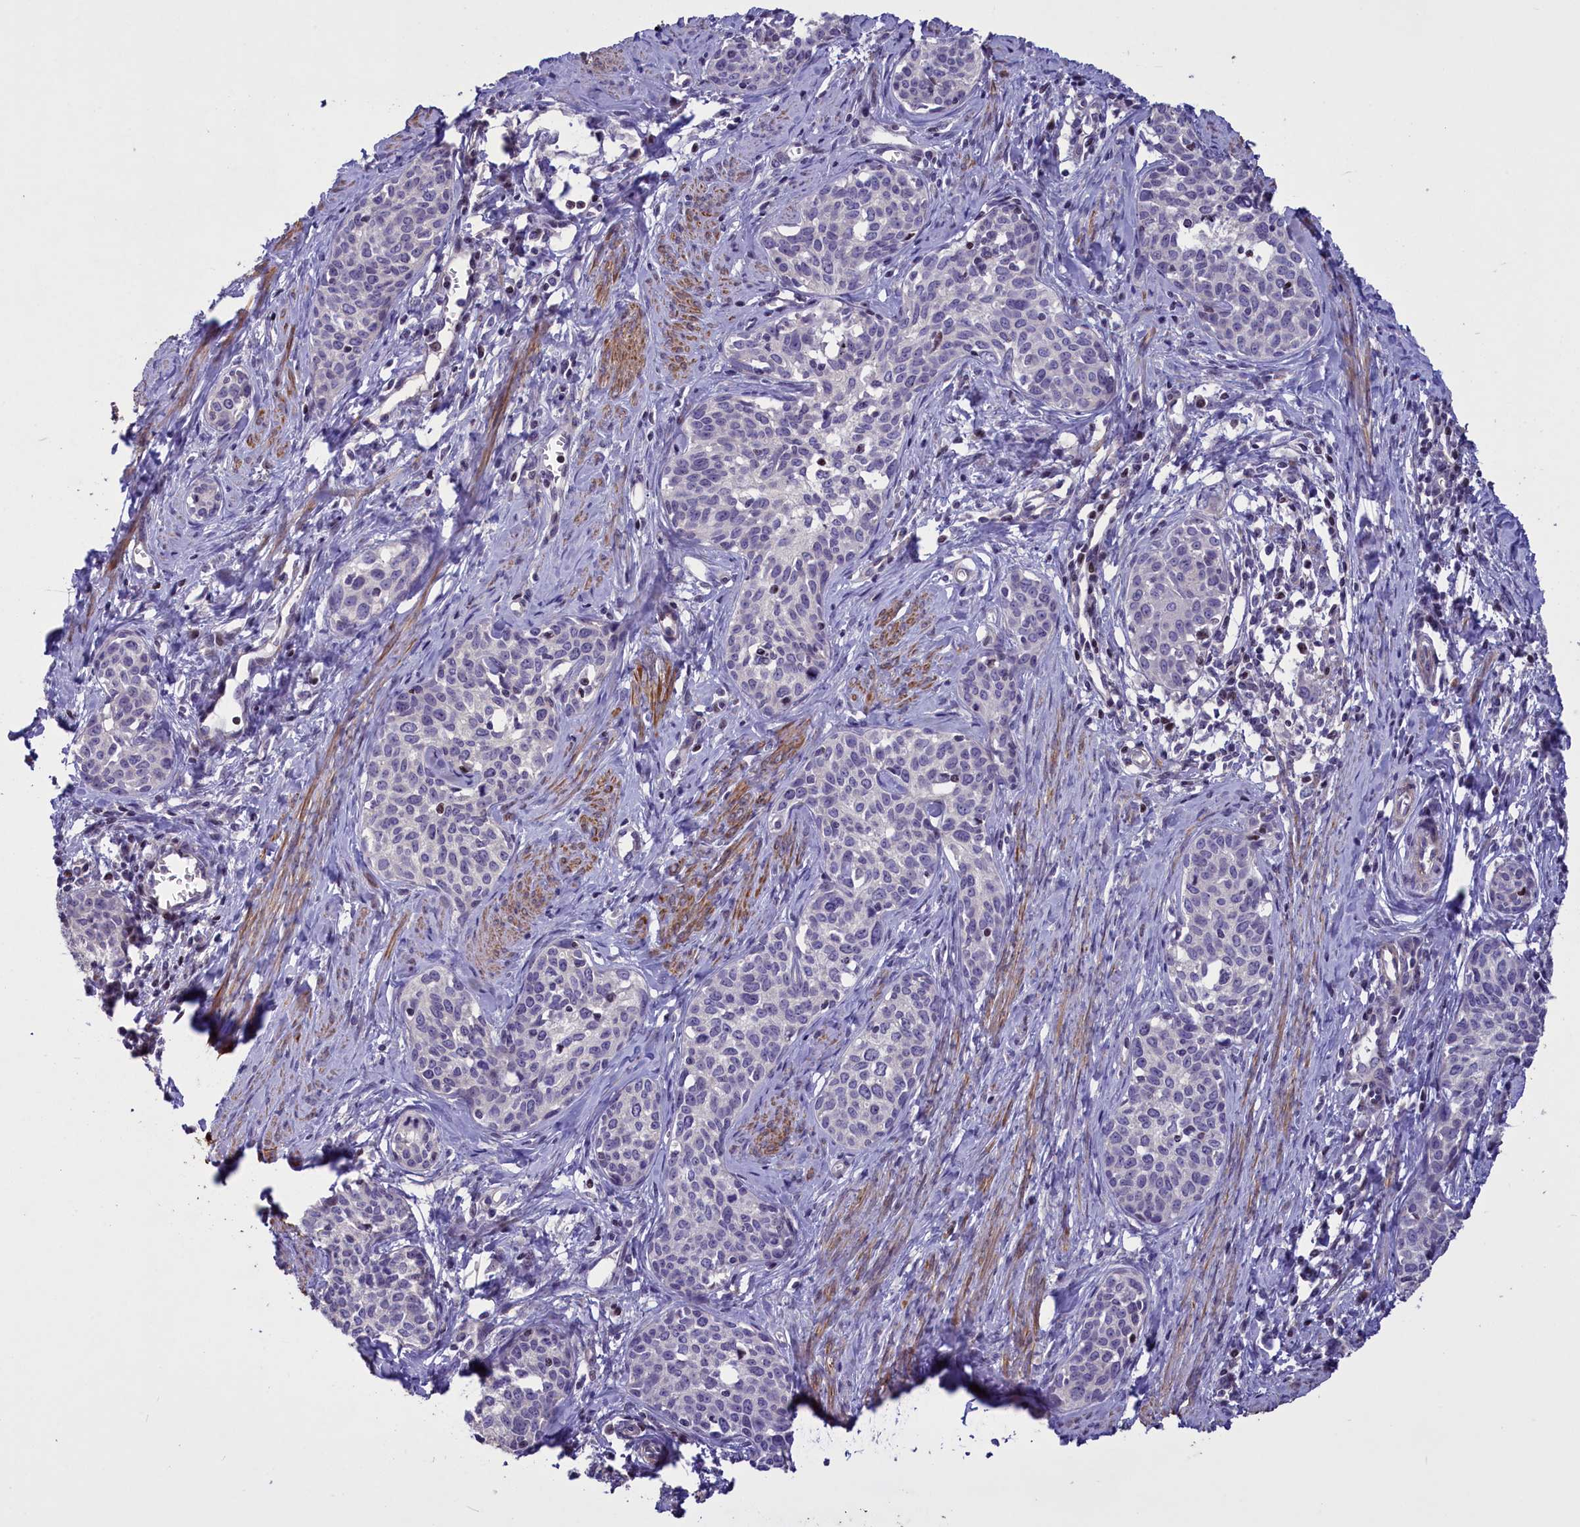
{"staining": {"intensity": "negative", "quantity": "none", "location": "none"}, "tissue": "cervical cancer", "cell_type": "Tumor cells", "image_type": "cancer", "snomed": [{"axis": "morphology", "description": "Squamous cell carcinoma, NOS"}, {"axis": "topography", "description": "Cervix"}], "caption": "A micrograph of squamous cell carcinoma (cervical) stained for a protein displays no brown staining in tumor cells.", "gene": "MAN2C1", "patient": {"sex": "female", "age": 52}}